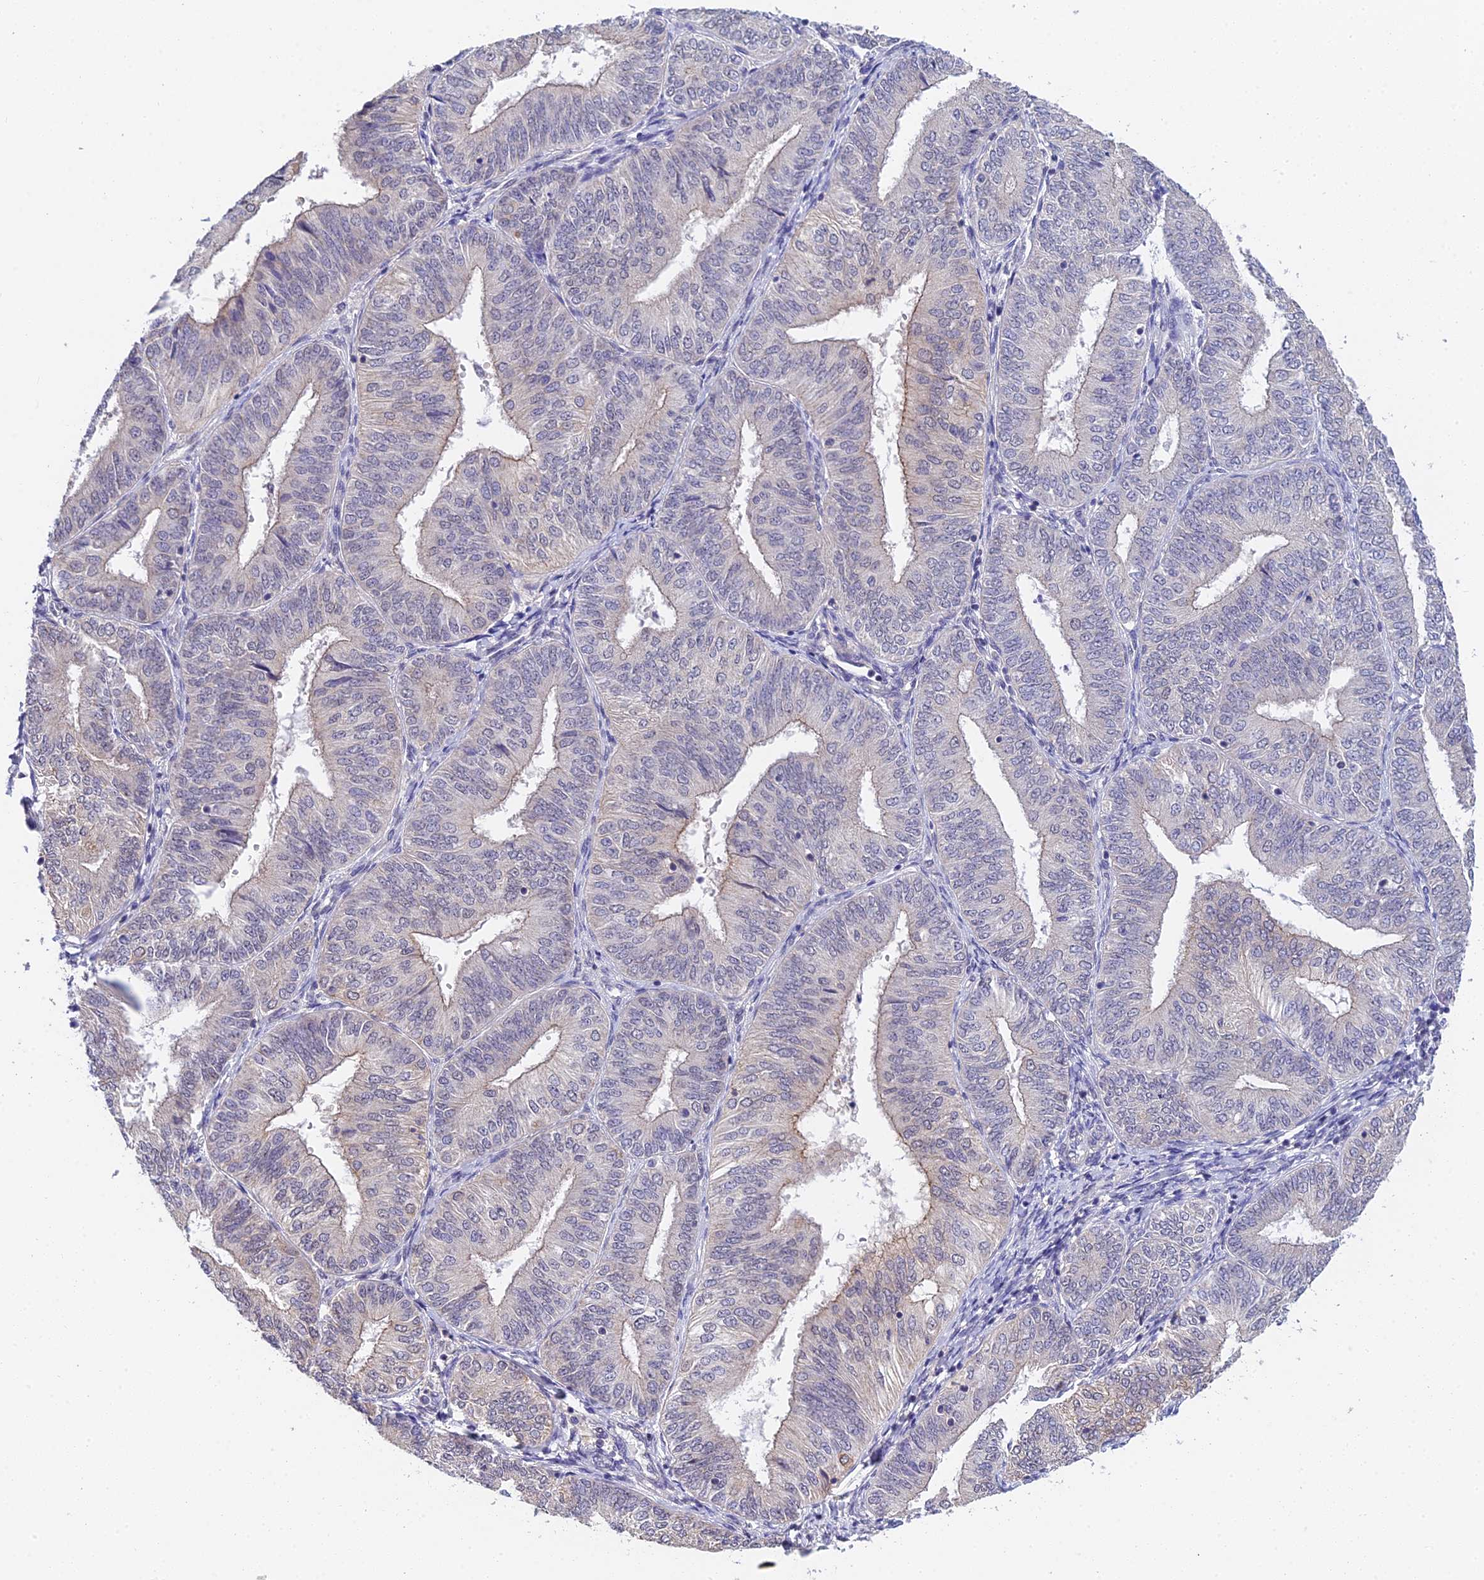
{"staining": {"intensity": "weak", "quantity": "<25%", "location": "cytoplasmic/membranous"}, "tissue": "endometrial cancer", "cell_type": "Tumor cells", "image_type": "cancer", "snomed": [{"axis": "morphology", "description": "Adenocarcinoma, NOS"}, {"axis": "topography", "description": "Endometrium"}], "caption": "DAB (3,3'-diaminobenzidine) immunohistochemical staining of human endometrial cancer (adenocarcinoma) reveals no significant expression in tumor cells.", "gene": "HOXB1", "patient": {"sex": "female", "age": 58}}